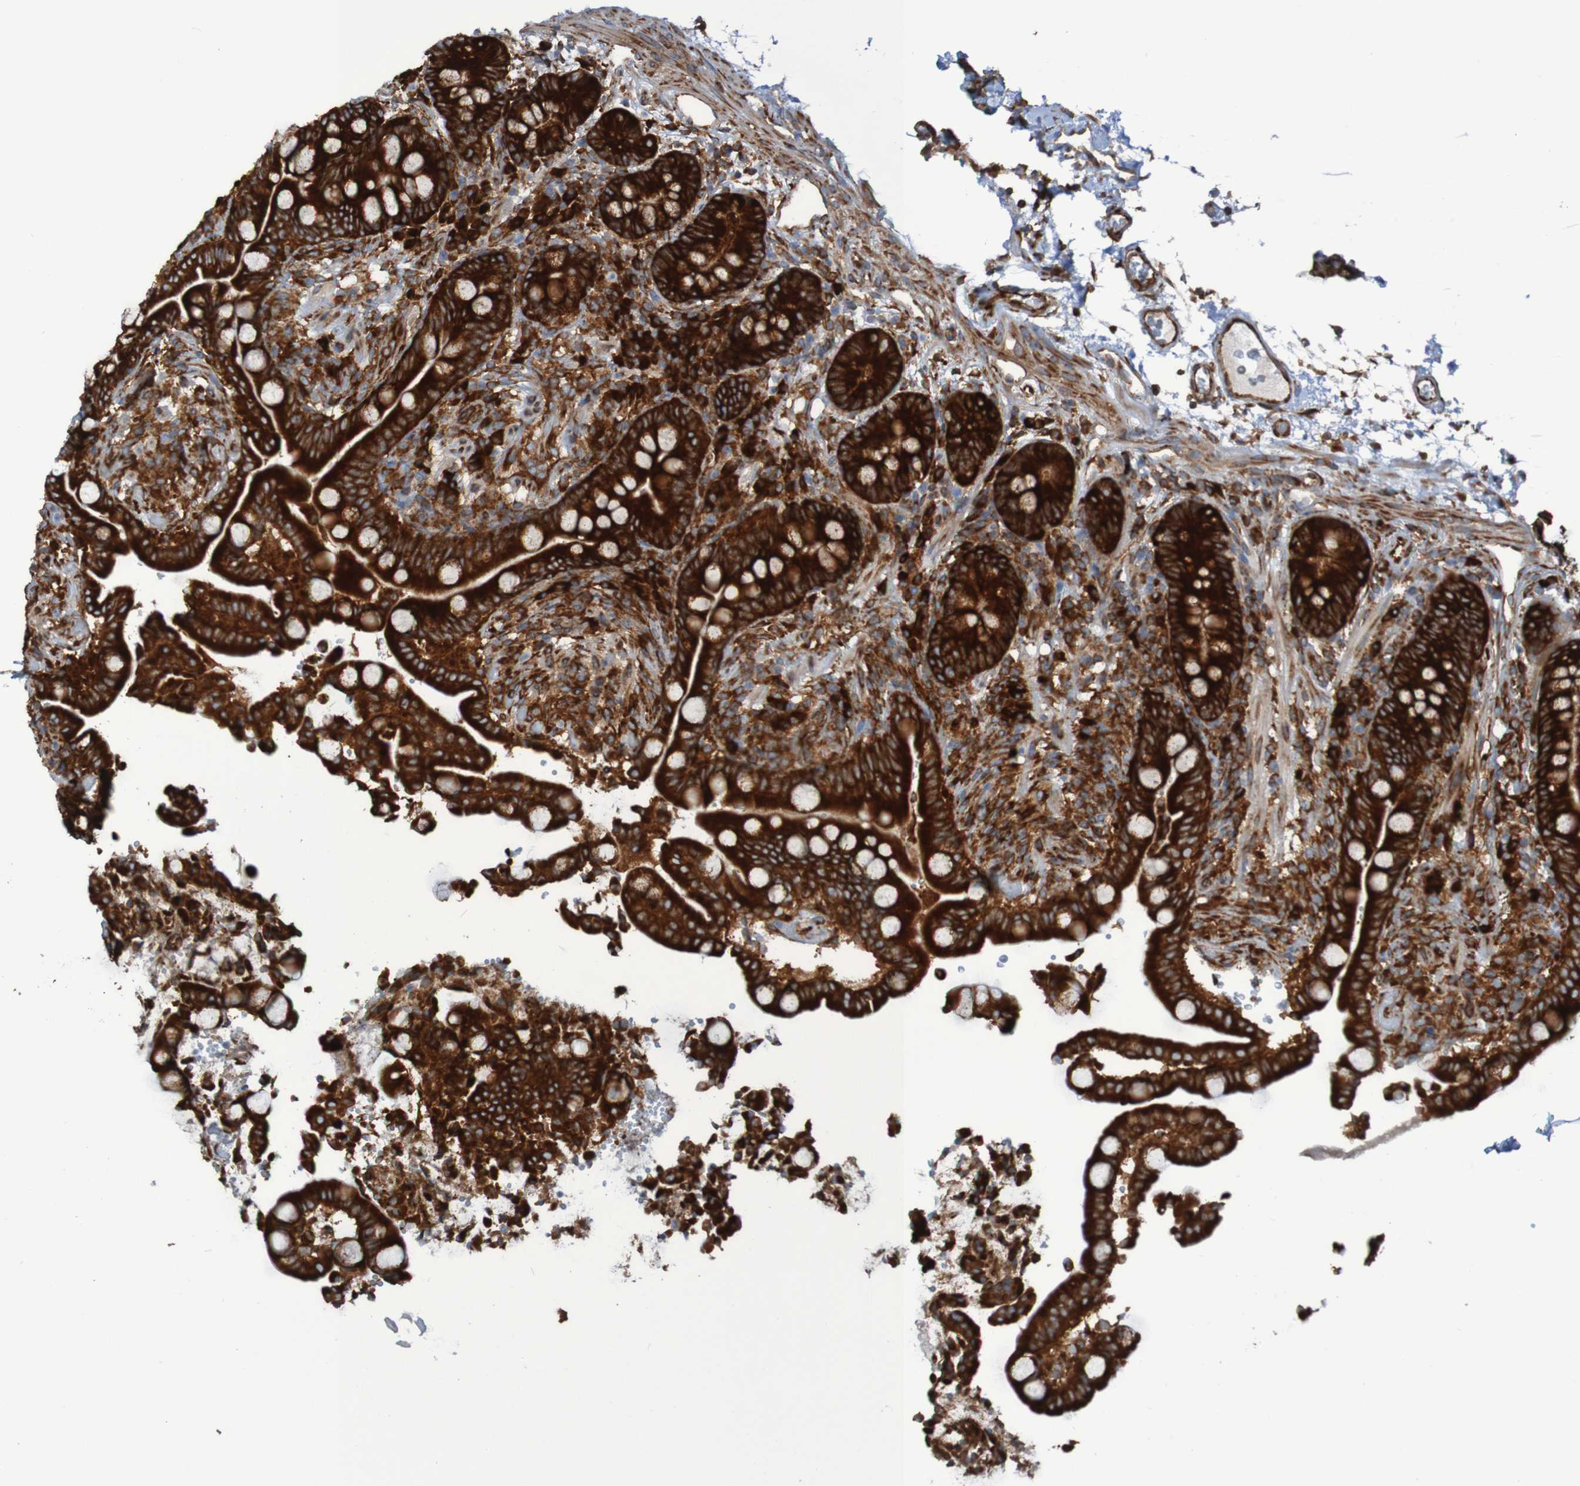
{"staining": {"intensity": "moderate", "quantity": ">75%", "location": "cytoplasmic/membranous"}, "tissue": "colon", "cell_type": "Endothelial cells", "image_type": "normal", "snomed": [{"axis": "morphology", "description": "Normal tissue, NOS"}, {"axis": "topography", "description": "Colon"}], "caption": "The photomicrograph displays immunohistochemical staining of normal colon. There is moderate cytoplasmic/membranous staining is seen in about >75% of endothelial cells.", "gene": "RPL10", "patient": {"sex": "male", "age": 73}}